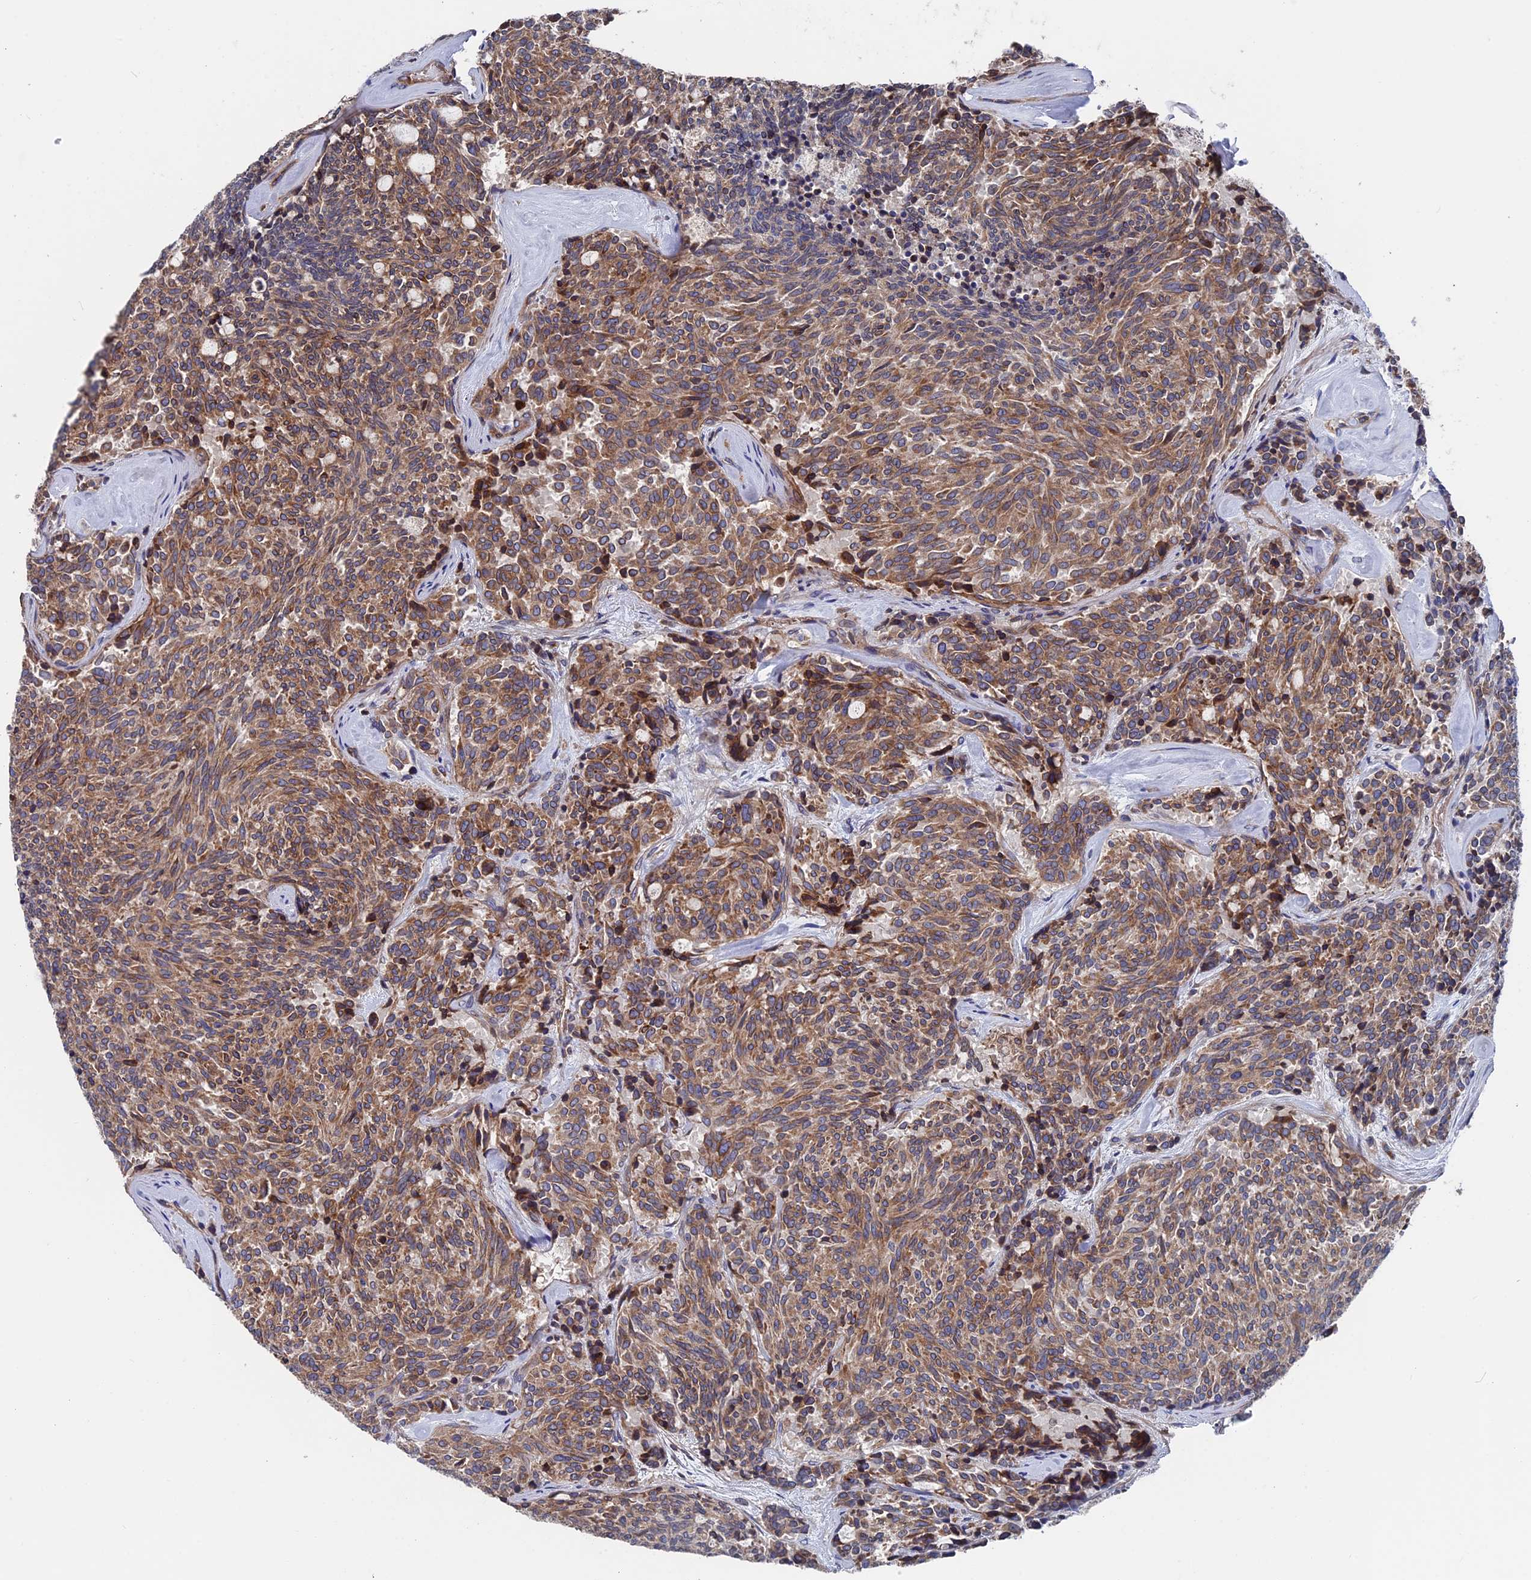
{"staining": {"intensity": "moderate", "quantity": ">75%", "location": "cytoplasmic/membranous"}, "tissue": "carcinoid", "cell_type": "Tumor cells", "image_type": "cancer", "snomed": [{"axis": "morphology", "description": "Carcinoid, malignant, NOS"}, {"axis": "topography", "description": "Pancreas"}], "caption": "Immunohistochemical staining of human carcinoid (malignant) exhibits moderate cytoplasmic/membranous protein expression in approximately >75% of tumor cells. (DAB = brown stain, brightfield microscopy at high magnification).", "gene": "DNAJC3", "patient": {"sex": "female", "age": 54}}